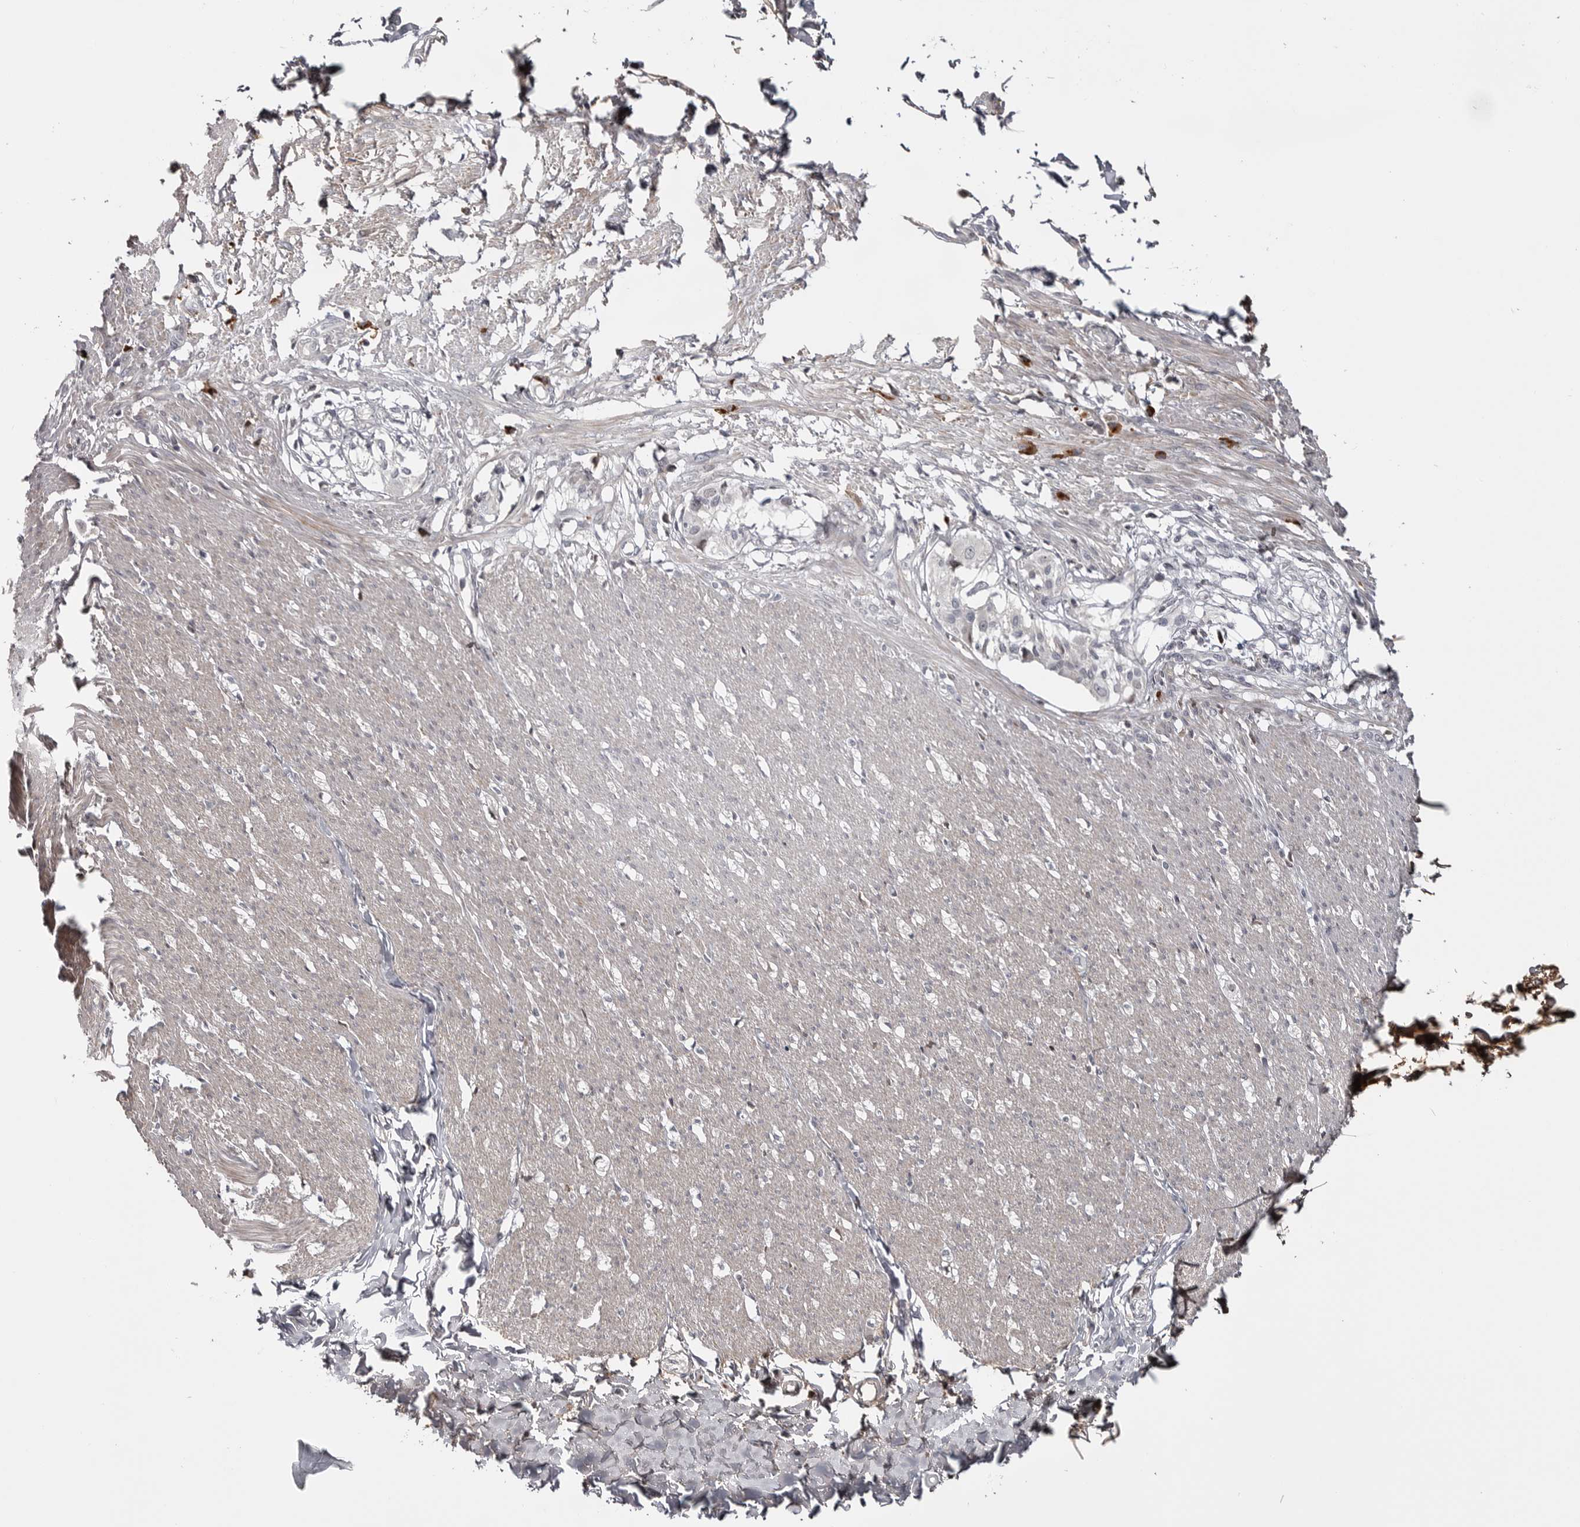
{"staining": {"intensity": "weak", "quantity": "<25%", "location": "cytoplasmic/membranous"}, "tissue": "smooth muscle", "cell_type": "Smooth muscle cells", "image_type": "normal", "snomed": [{"axis": "morphology", "description": "Normal tissue, NOS"}, {"axis": "morphology", "description": "Adenocarcinoma, NOS"}, {"axis": "topography", "description": "Smooth muscle"}, {"axis": "topography", "description": "Colon"}], "caption": "This photomicrograph is of unremarkable smooth muscle stained with immunohistochemistry to label a protein in brown with the nuclei are counter-stained blue. There is no expression in smooth muscle cells. The staining was performed using DAB (3,3'-diaminobenzidine) to visualize the protein expression in brown, while the nuclei were stained in blue with hematoxylin (Magnification: 20x).", "gene": "ZNF277", "patient": {"sex": "male", "age": 14}}